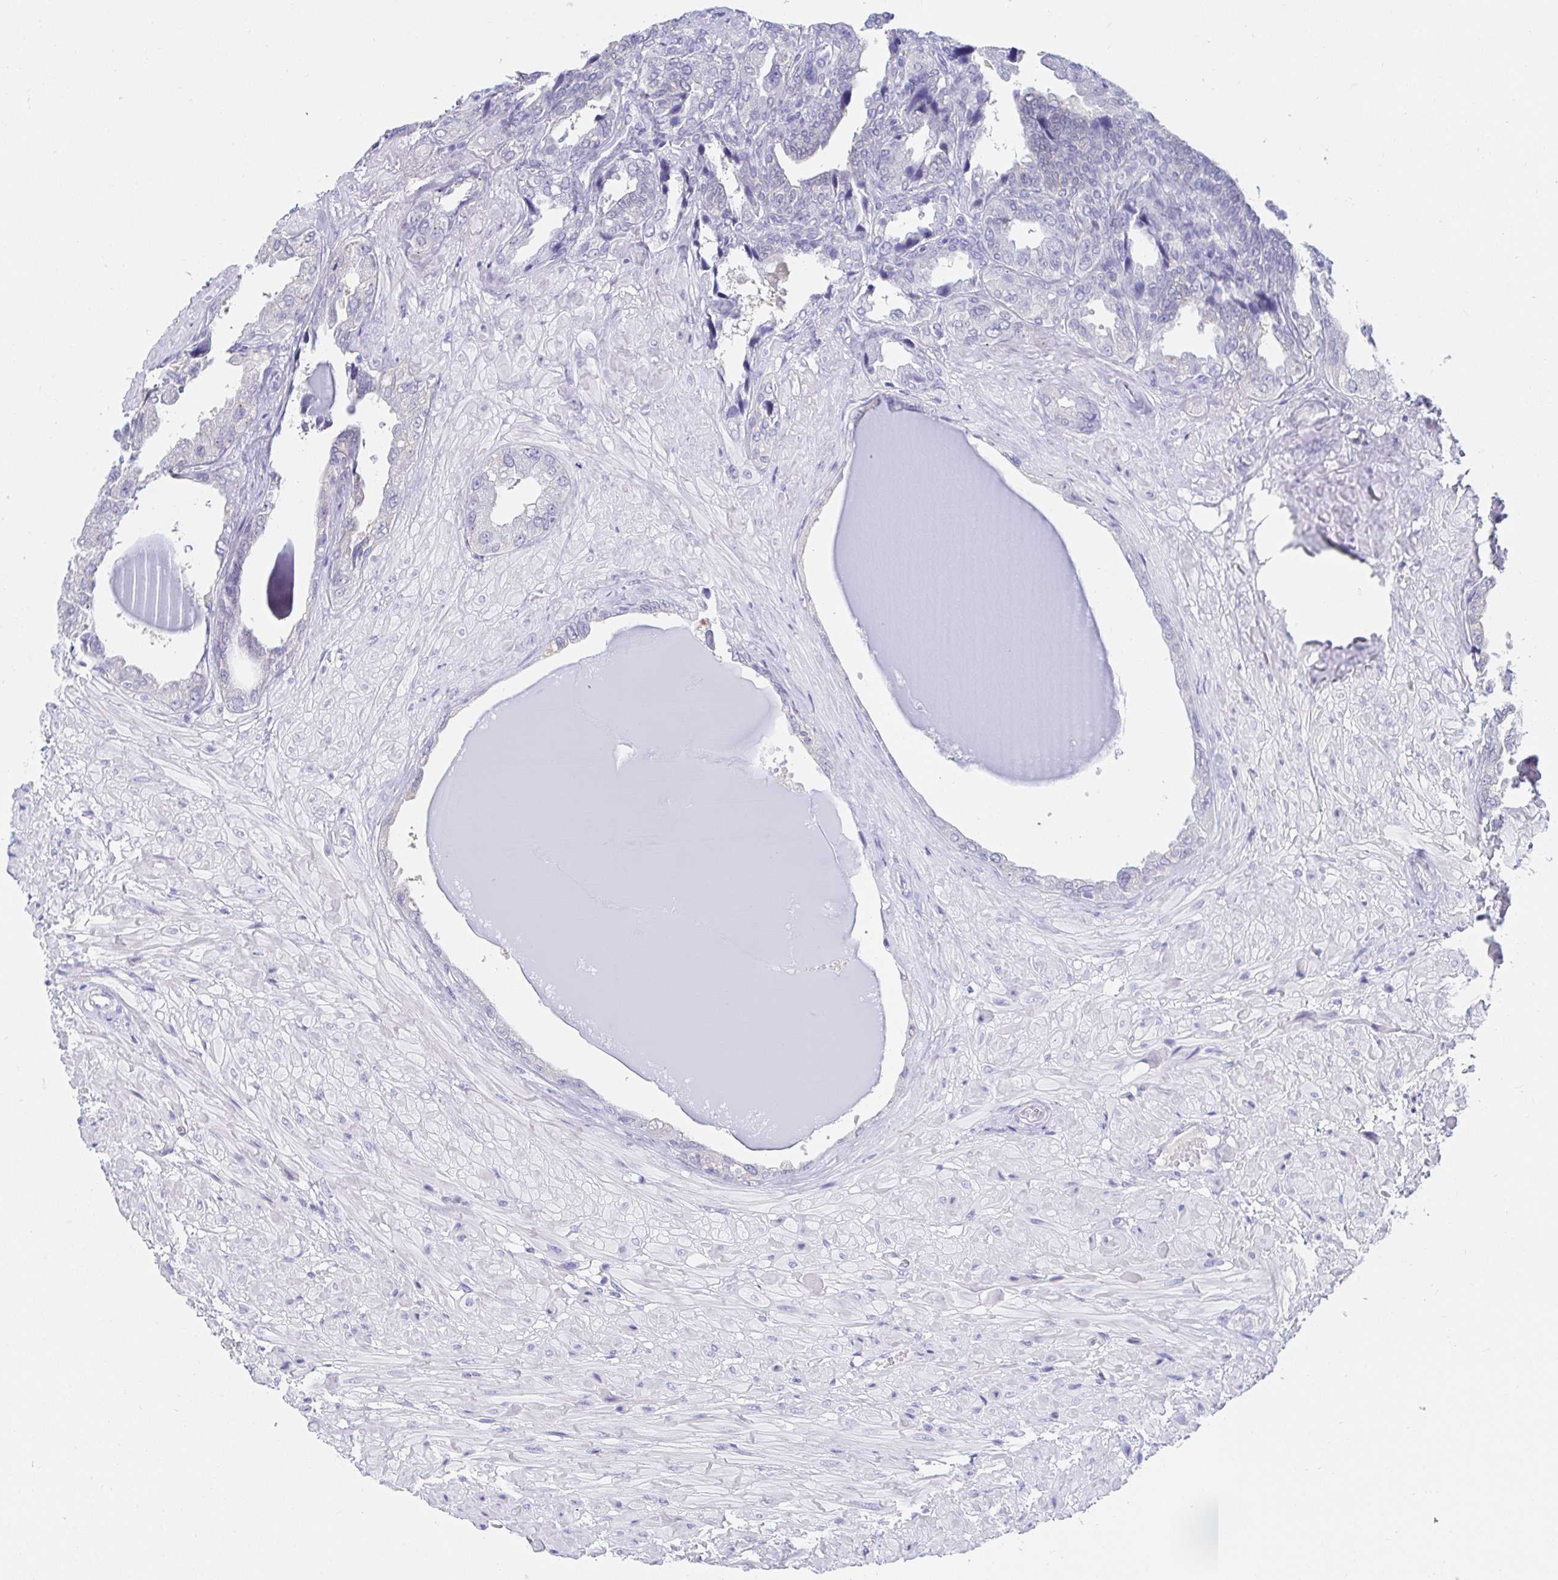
{"staining": {"intensity": "weak", "quantity": "<25%", "location": "cytoplasmic/membranous"}, "tissue": "seminal vesicle", "cell_type": "Glandular cells", "image_type": "normal", "snomed": [{"axis": "morphology", "description": "Normal tissue, NOS"}, {"axis": "topography", "description": "Seminal veicle"}], "caption": "Glandular cells are negative for brown protein staining in normal seminal vesicle. (DAB immunohistochemistry (IHC), high magnification).", "gene": "PDE6B", "patient": {"sex": "male", "age": 55}}